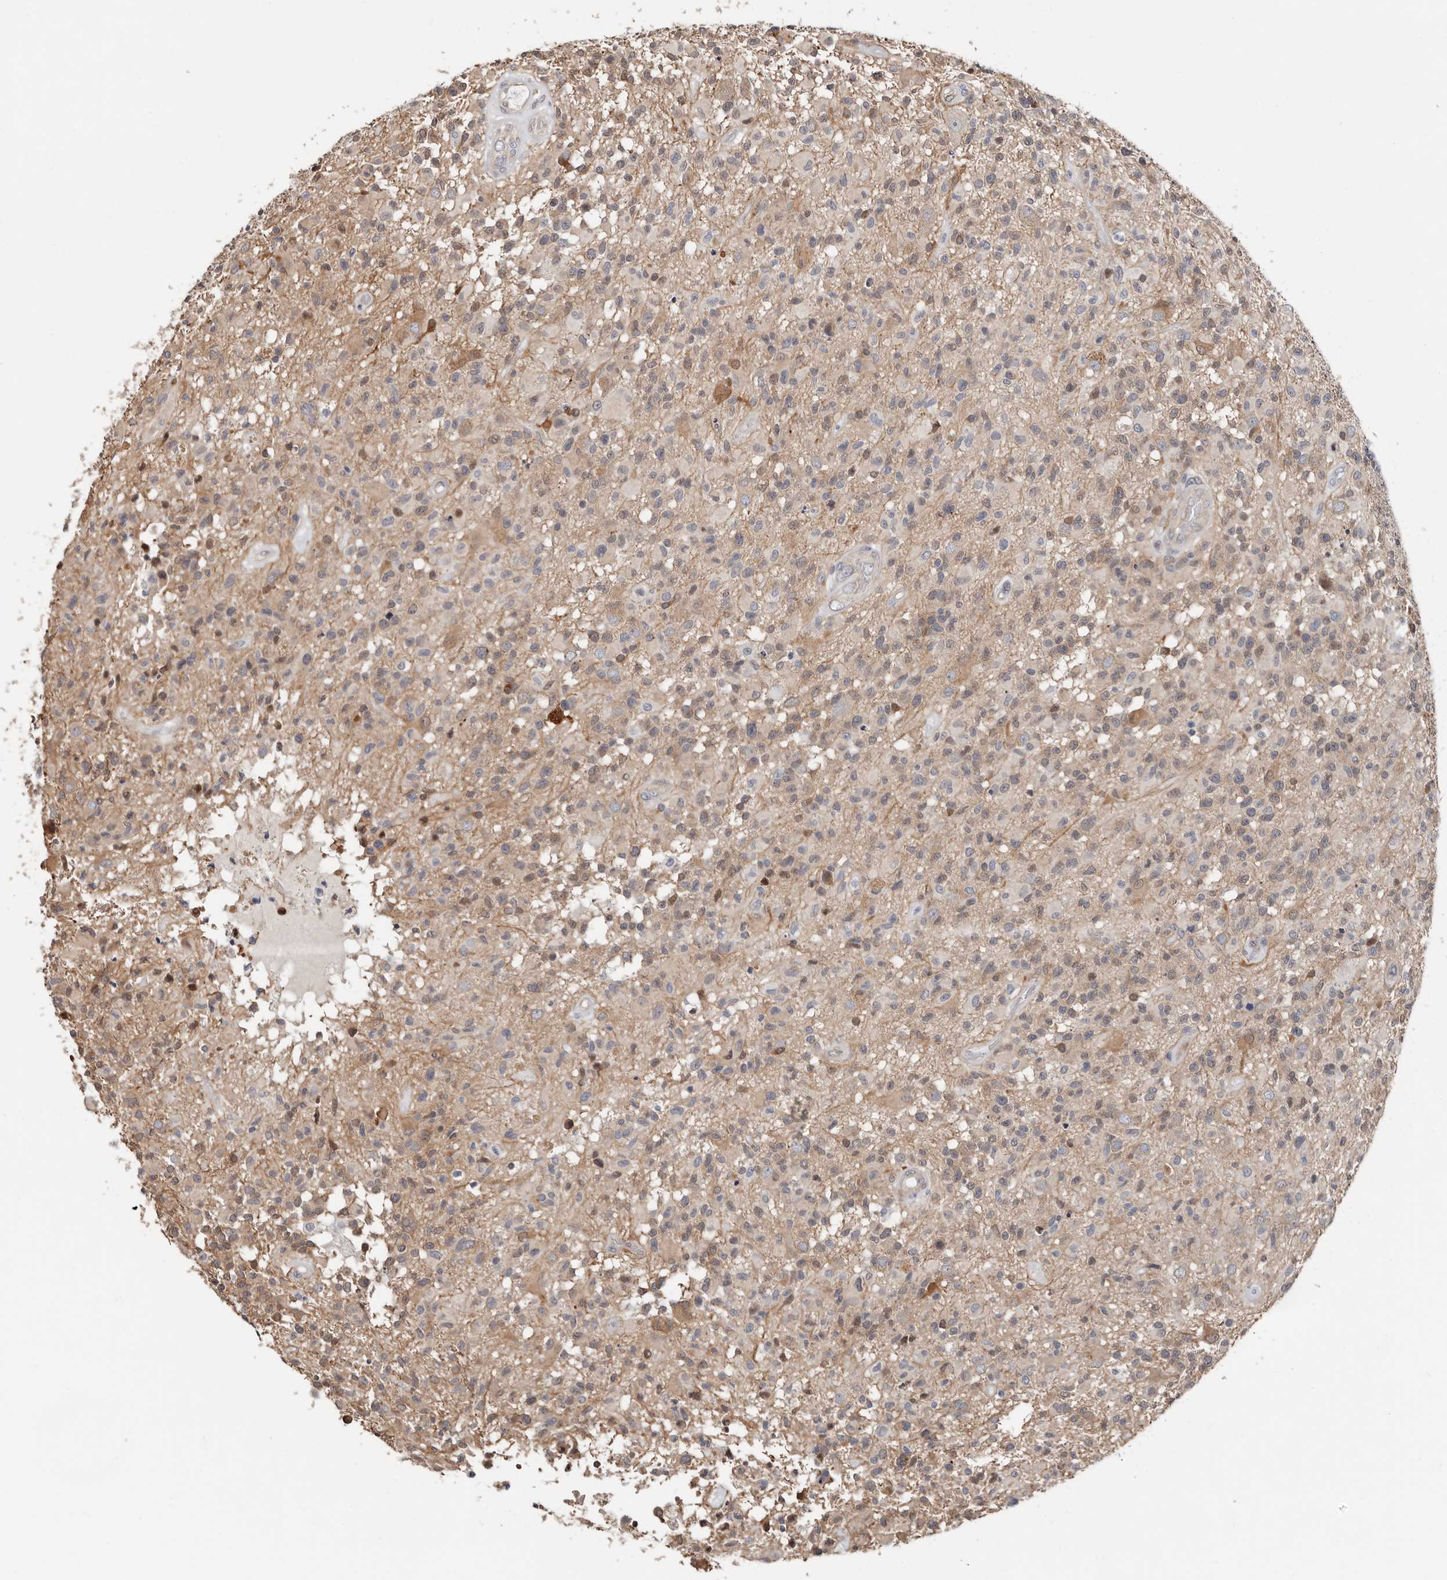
{"staining": {"intensity": "weak", "quantity": "25%-75%", "location": "cytoplasmic/membranous"}, "tissue": "glioma", "cell_type": "Tumor cells", "image_type": "cancer", "snomed": [{"axis": "morphology", "description": "Glioma, malignant, High grade"}, {"axis": "morphology", "description": "Glioblastoma, NOS"}, {"axis": "topography", "description": "Brain"}], "caption": "Immunohistochemical staining of human glioma reveals low levels of weak cytoplasmic/membranous staining in approximately 25%-75% of tumor cells.", "gene": "ASRGL1", "patient": {"sex": "male", "age": 60}}